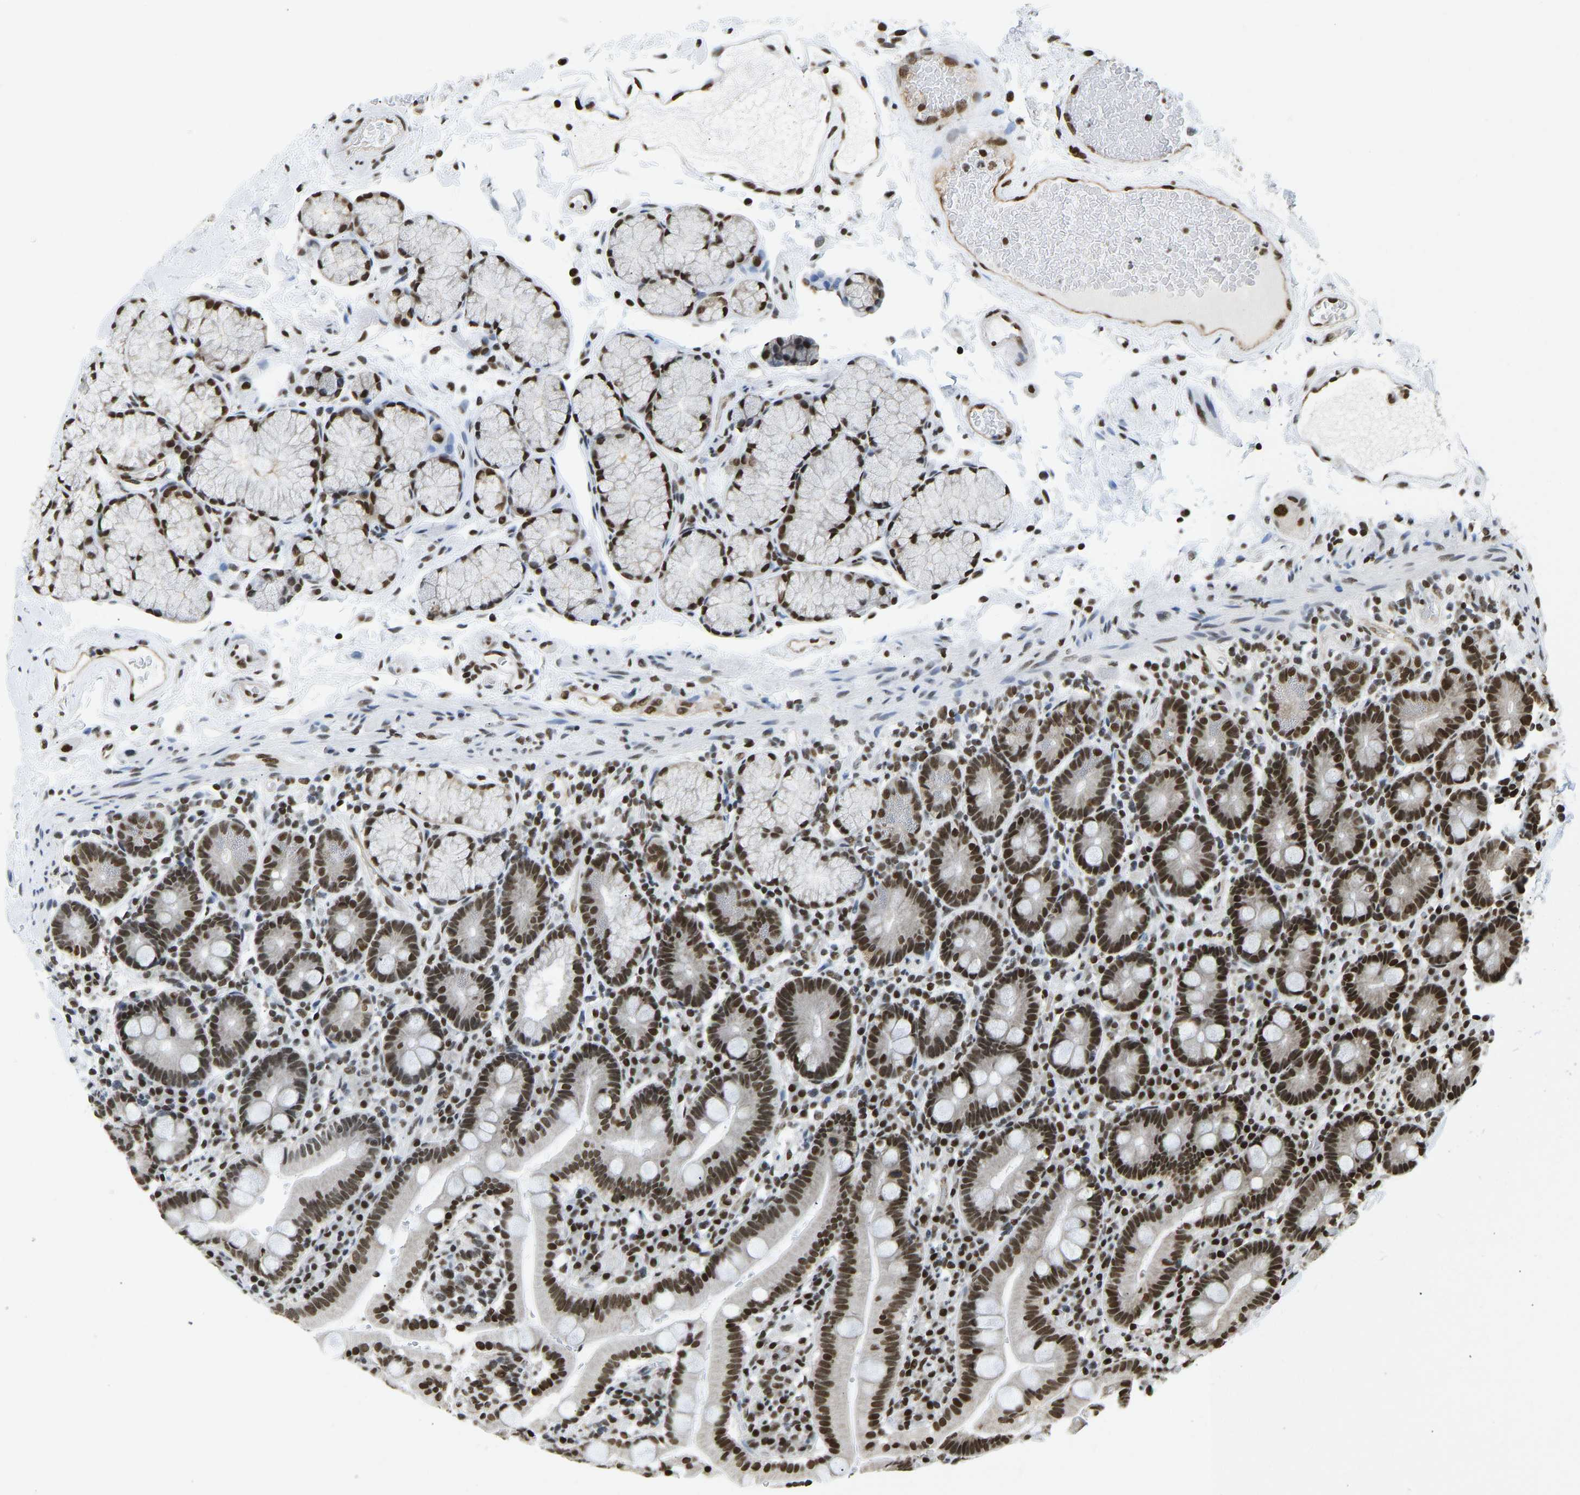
{"staining": {"intensity": "strong", "quantity": ">75%", "location": "nuclear"}, "tissue": "duodenum", "cell_type": "Glandular cells", "image_type": "normal", "snomed": [{"axis": "morphology", "description": "Normal tissue, NOS"}, {"axis": "topography", "description": "Small intestine, NOS"}], "caption": "Unremarkable duodenum displays strong nuclear staining in about >75% of glandular cells, visualized by immunohistochemistry. Nuclei are stained in blue.", "gene": "ZSCAN20", "patient": {"sex": "female", "age": 71}}